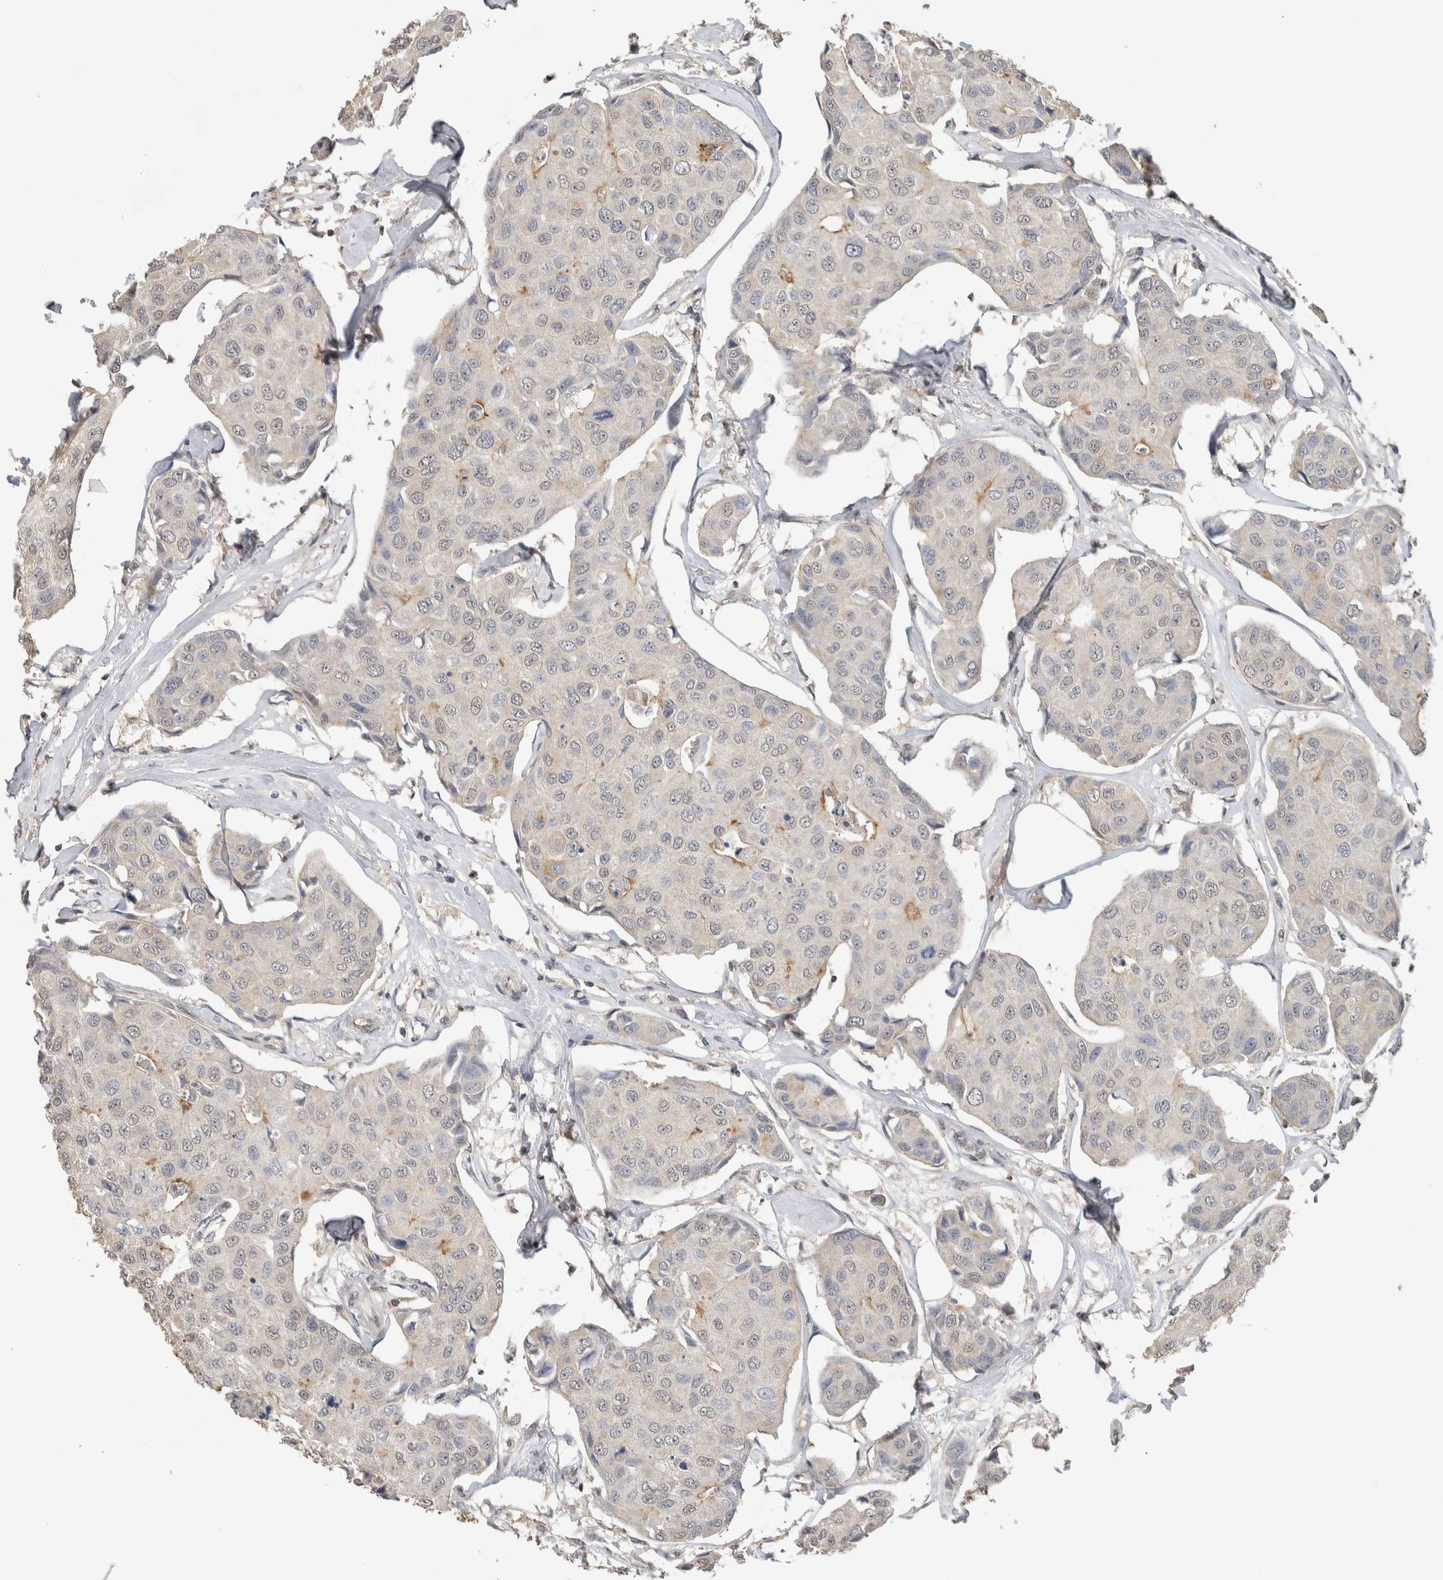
{"staining": {"intensity": "negative", "quantity": "none", "location": "none"}, "tissue": "breast cancer", "cell_type": "Tumor cells", "image_type": "cancer", "snomed": [{"axis": "morphology", "description": "Duct carcinoma"}, {"axis": "topography", "description": "Breast"}], "caption": "An immunohistochemistry photomicrograph of breast cancer (invasive ductal carcinoma) is shown. There is no staining in tumor cells of breast cancer (invasive ductal carcinoma).", "gene": "CYSRT1", "patient": {"sex": "female", "age": 80}}